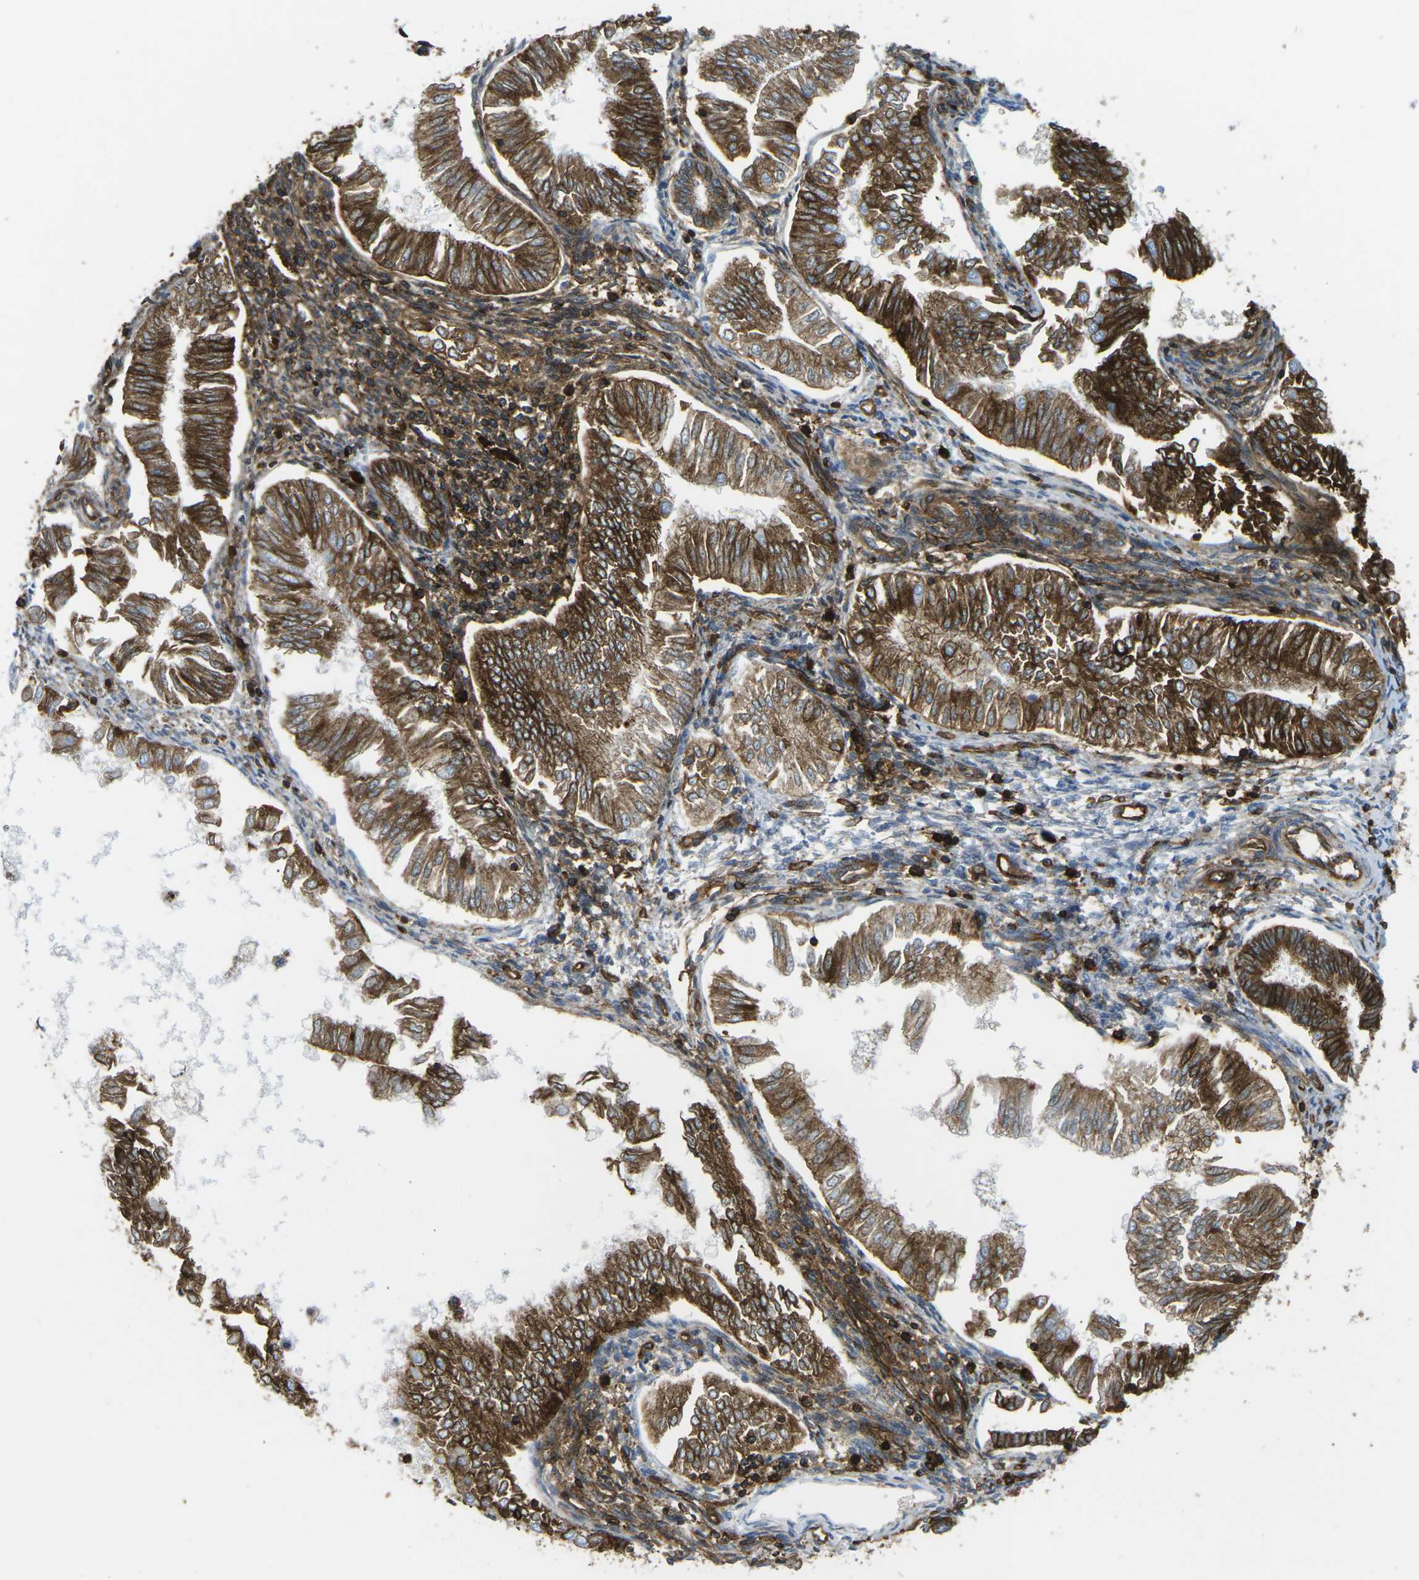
{"staining": {"intensity": "strong", "quantity": ">75%", "location": "cytoplasmic/membranous"}, "tissue": "endometrial cancer", "cell_type": "Tumor cells", "image_type": "cancer", "snomed": [{"axis": "morphology", "description": "Adenocarcinoma, NOS"}, {"axis": "topography", "description": "Endometrium"}], "caption": "A high amount of strong cytoplasmic/membranous expression is identified in about >75% of tumor cells in endometrial cancer (adenocarcinoma) tissue.", "gene": "HLA-B", "patient": {"sex": "female", "age": 53}}